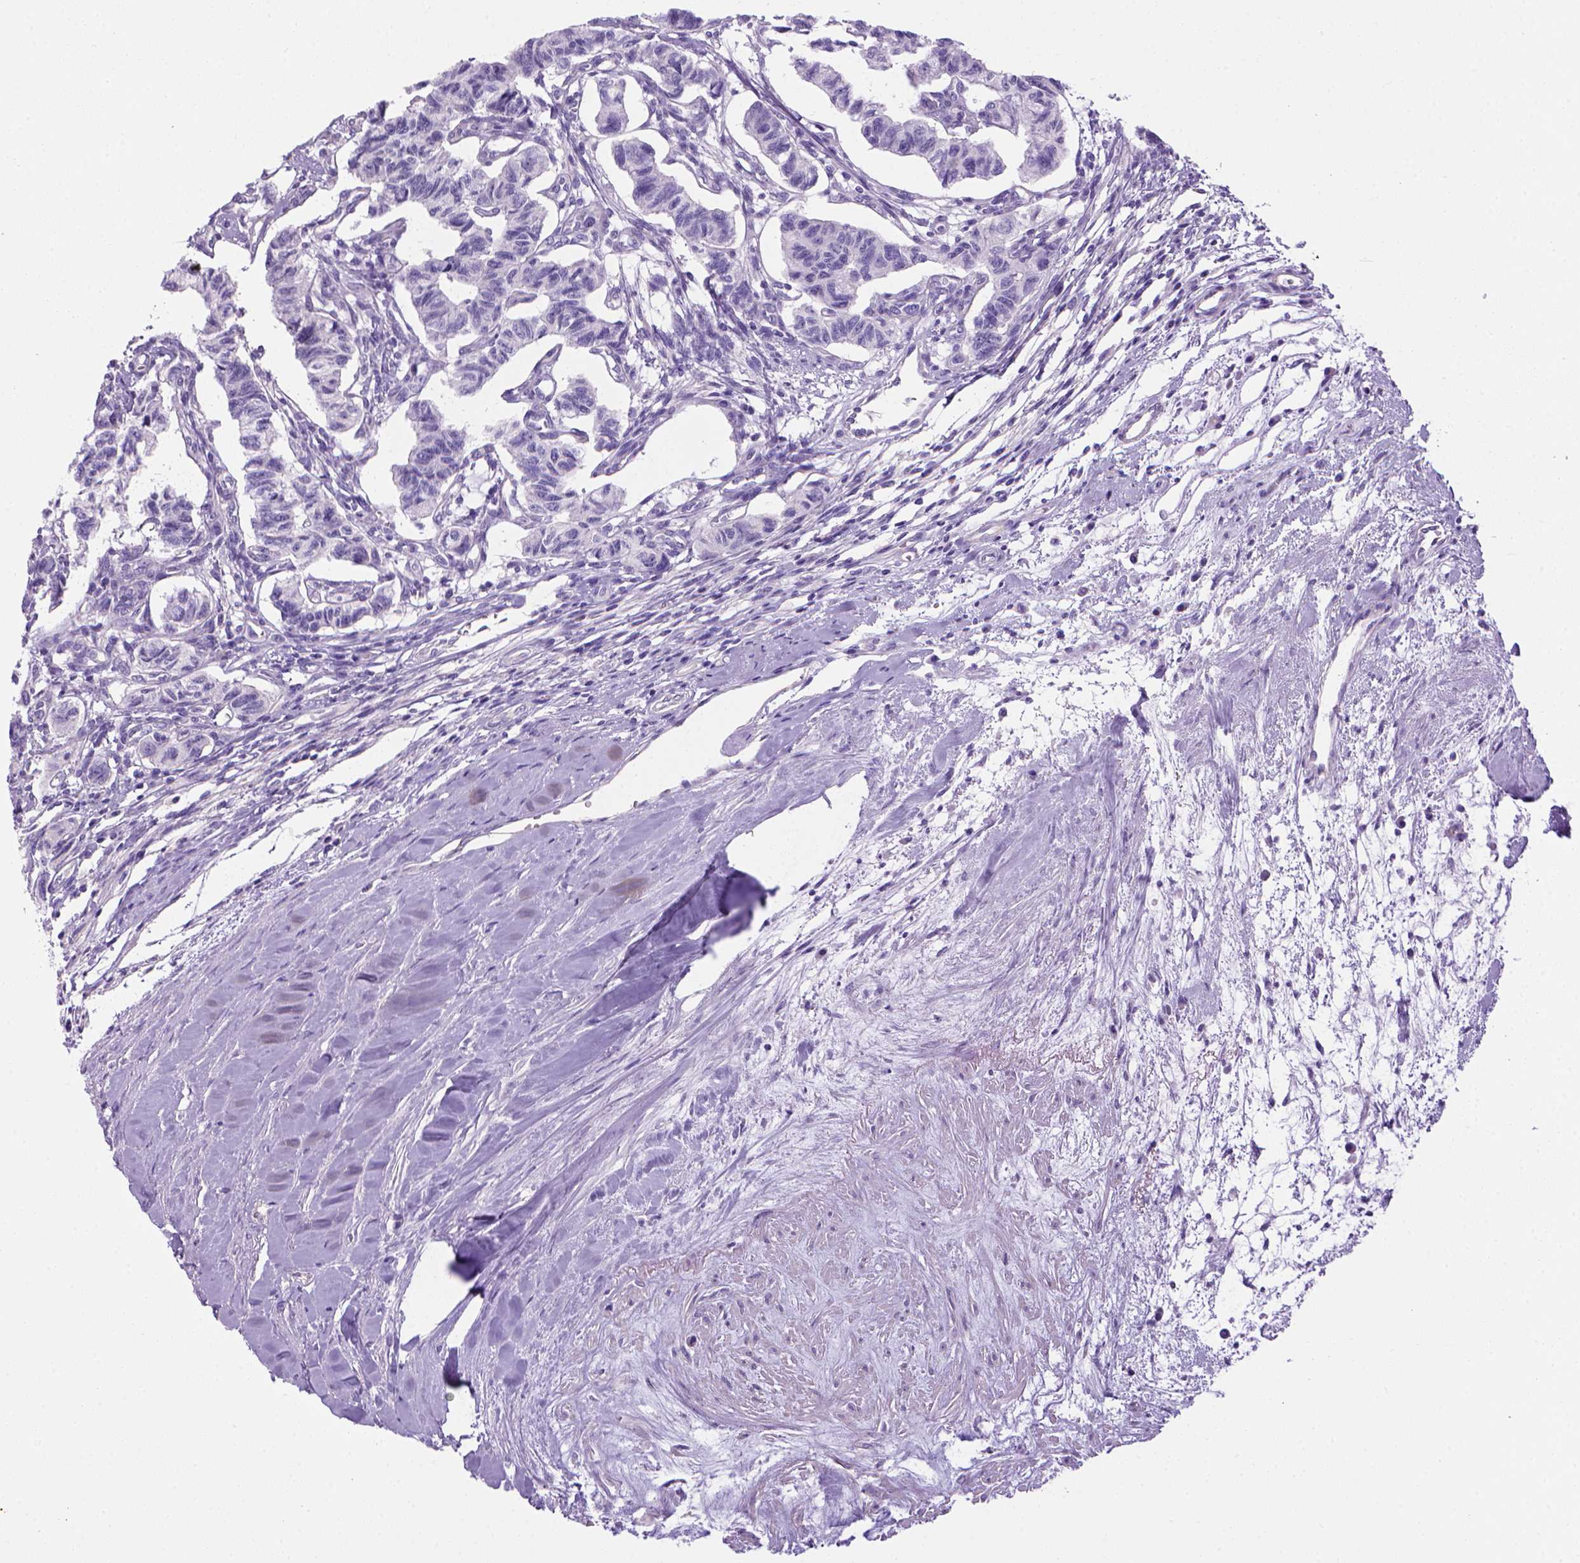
{"staining": {"intensity": "negative", "quantity": "none", "location": "none"}, "tissue": "carcinoid", "cell_type": "Tumor cells", "image_type": "cancer", "snomed": [{"axis": "morphology", "description": "Carcinoid, malignant, NOS"}, {"axis": "topography", "description": "Kidney"}], "caption": "High power microscopy image of an IHC micrograph of carcinoid, revealing no significant staining in tumor cells.", "gene": "ARHGEF33", "patient": {"sex": "female", "age": 41}}